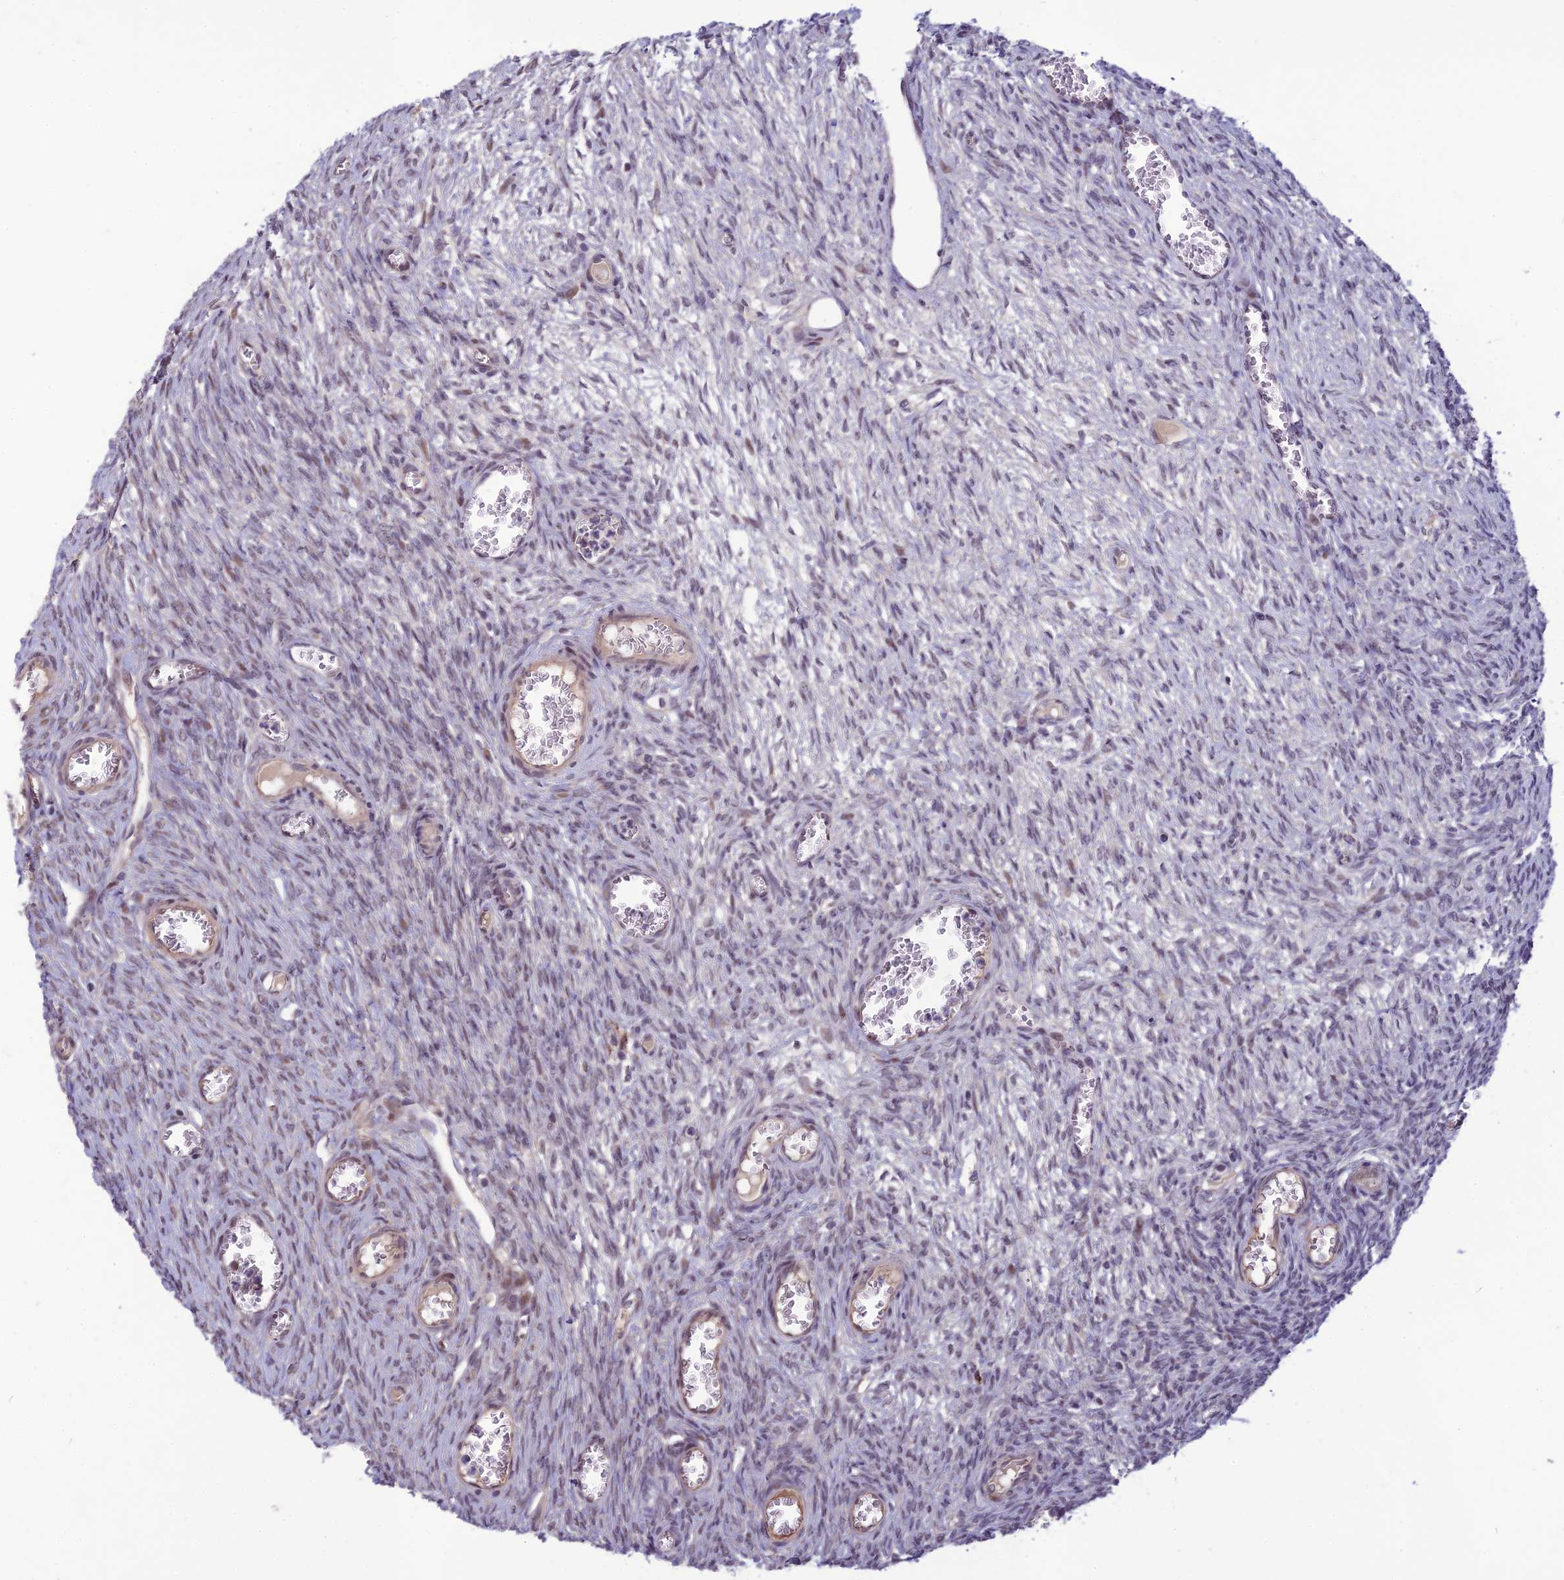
{"staining": {"intensity": "weak", "quantity": ">75%", "location": "cytoplasmic/membranous"}, "tissue": "ovary", "cell_type": "Follicle cells", "image_type": "normal", "snomed": [{"axis": "morphology", "description": "Normal tissue, NOS"}, {"axis": "topography", "description": "Ovary"}], "caption": "Protein staining of normal ovary reveals weak cytoplasmic/membranous positivity in approximately >75% of follicle cells.", "gene": "FBRS", "patient": {"sex": "female", "age": 44}}